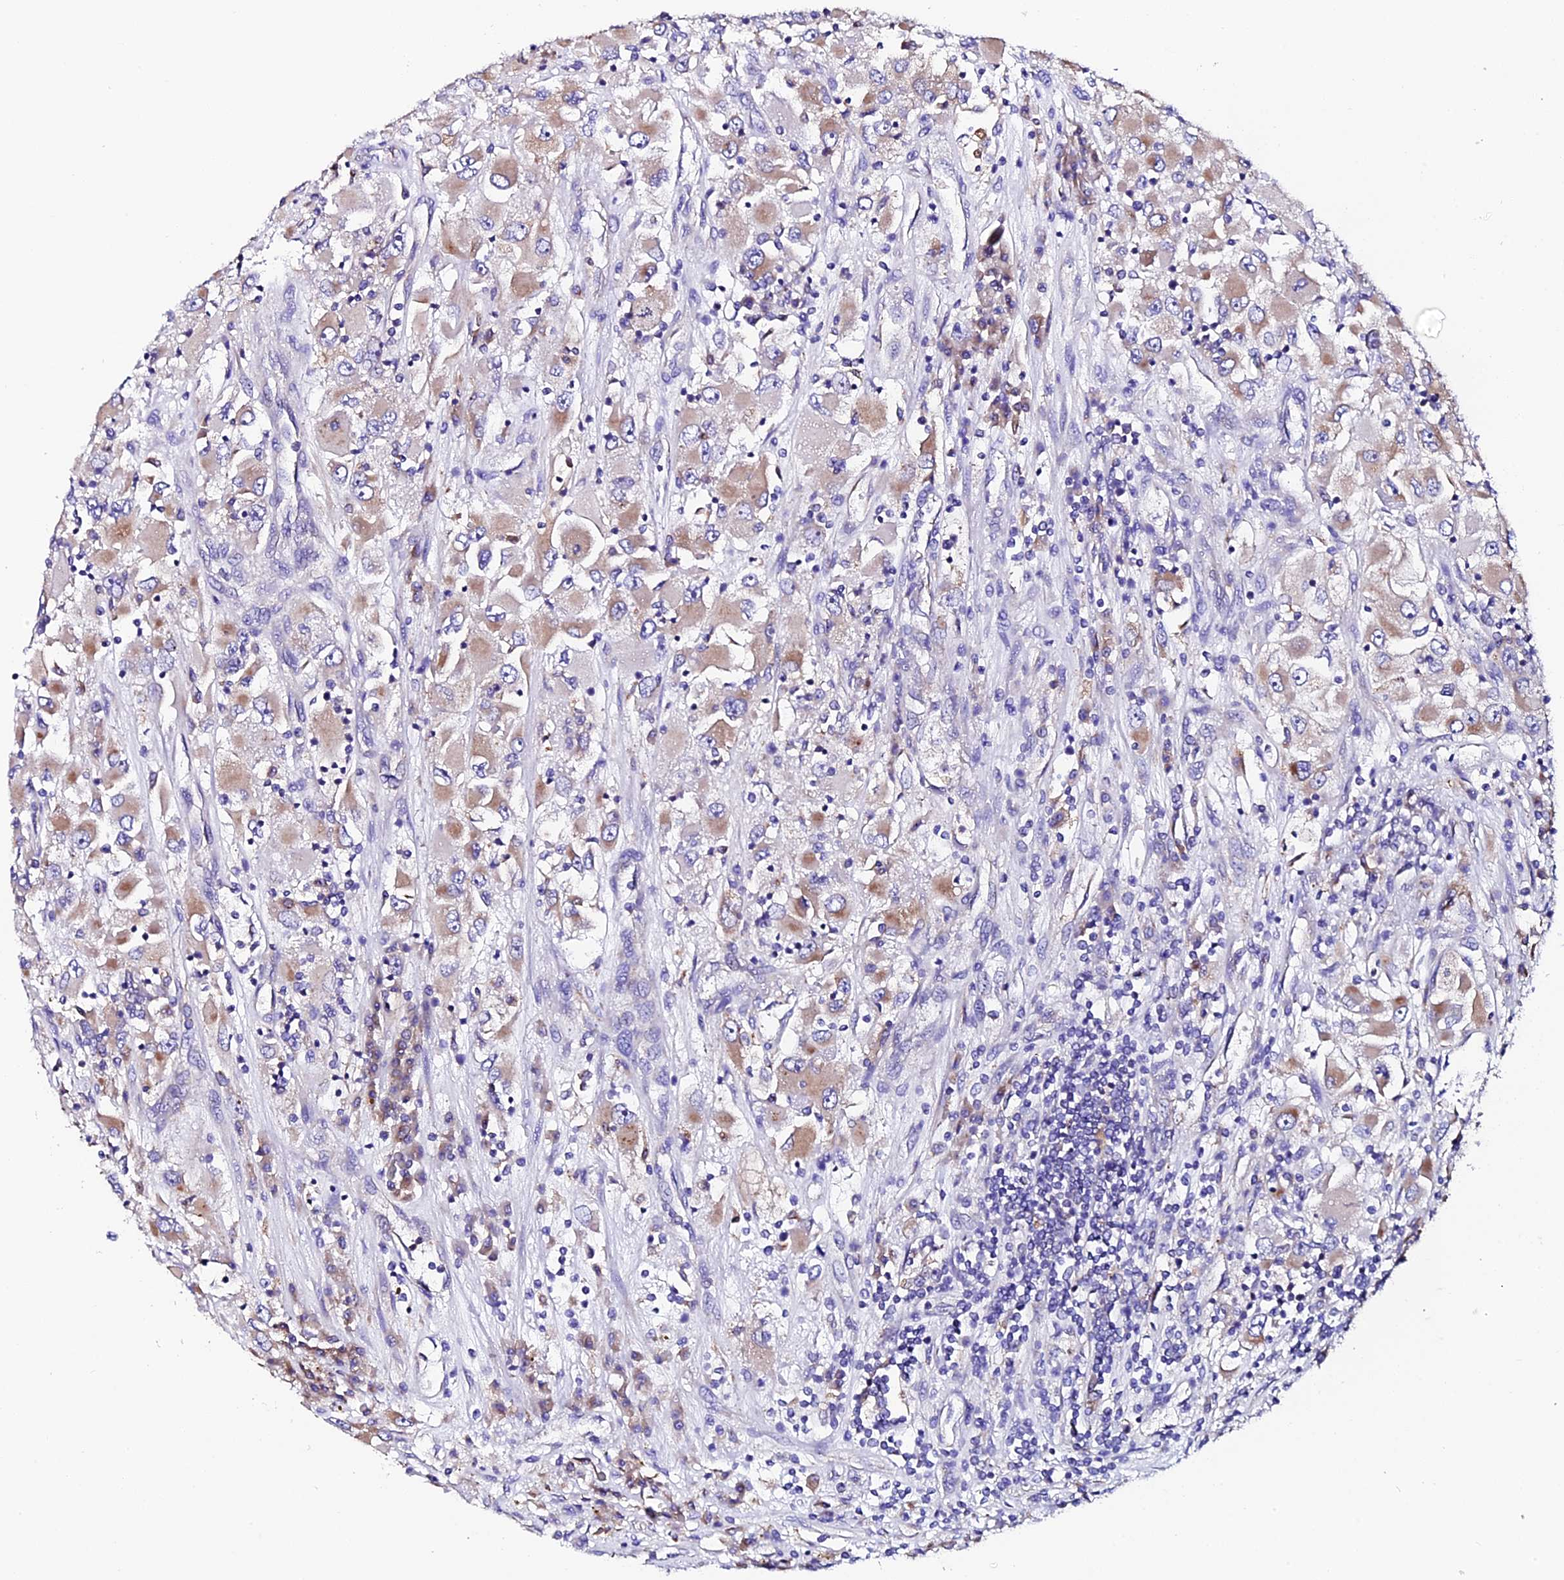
{"staining": {"intensity": "moderate", "quantity": "25%-75%", "location": "cytoplasmic/membranous"}, "tissue": "renal cancer", "cell_type": "Tumor cells", "image_type": "cancer", "snomed": [{"axis": "morphology", "description": "Adenocarcinoma, NOS"}, {"axis": "topography", "description": "Kidney"}], "caption": "Immunohistochemical staining of renal adenocarcinoma displays medium levels of moderate cytoplasmic/membranous positivity in about 25%-75% of tumor cells.", "gene": "COMTD1", "patient": {"sex": "female", "age": 52}}